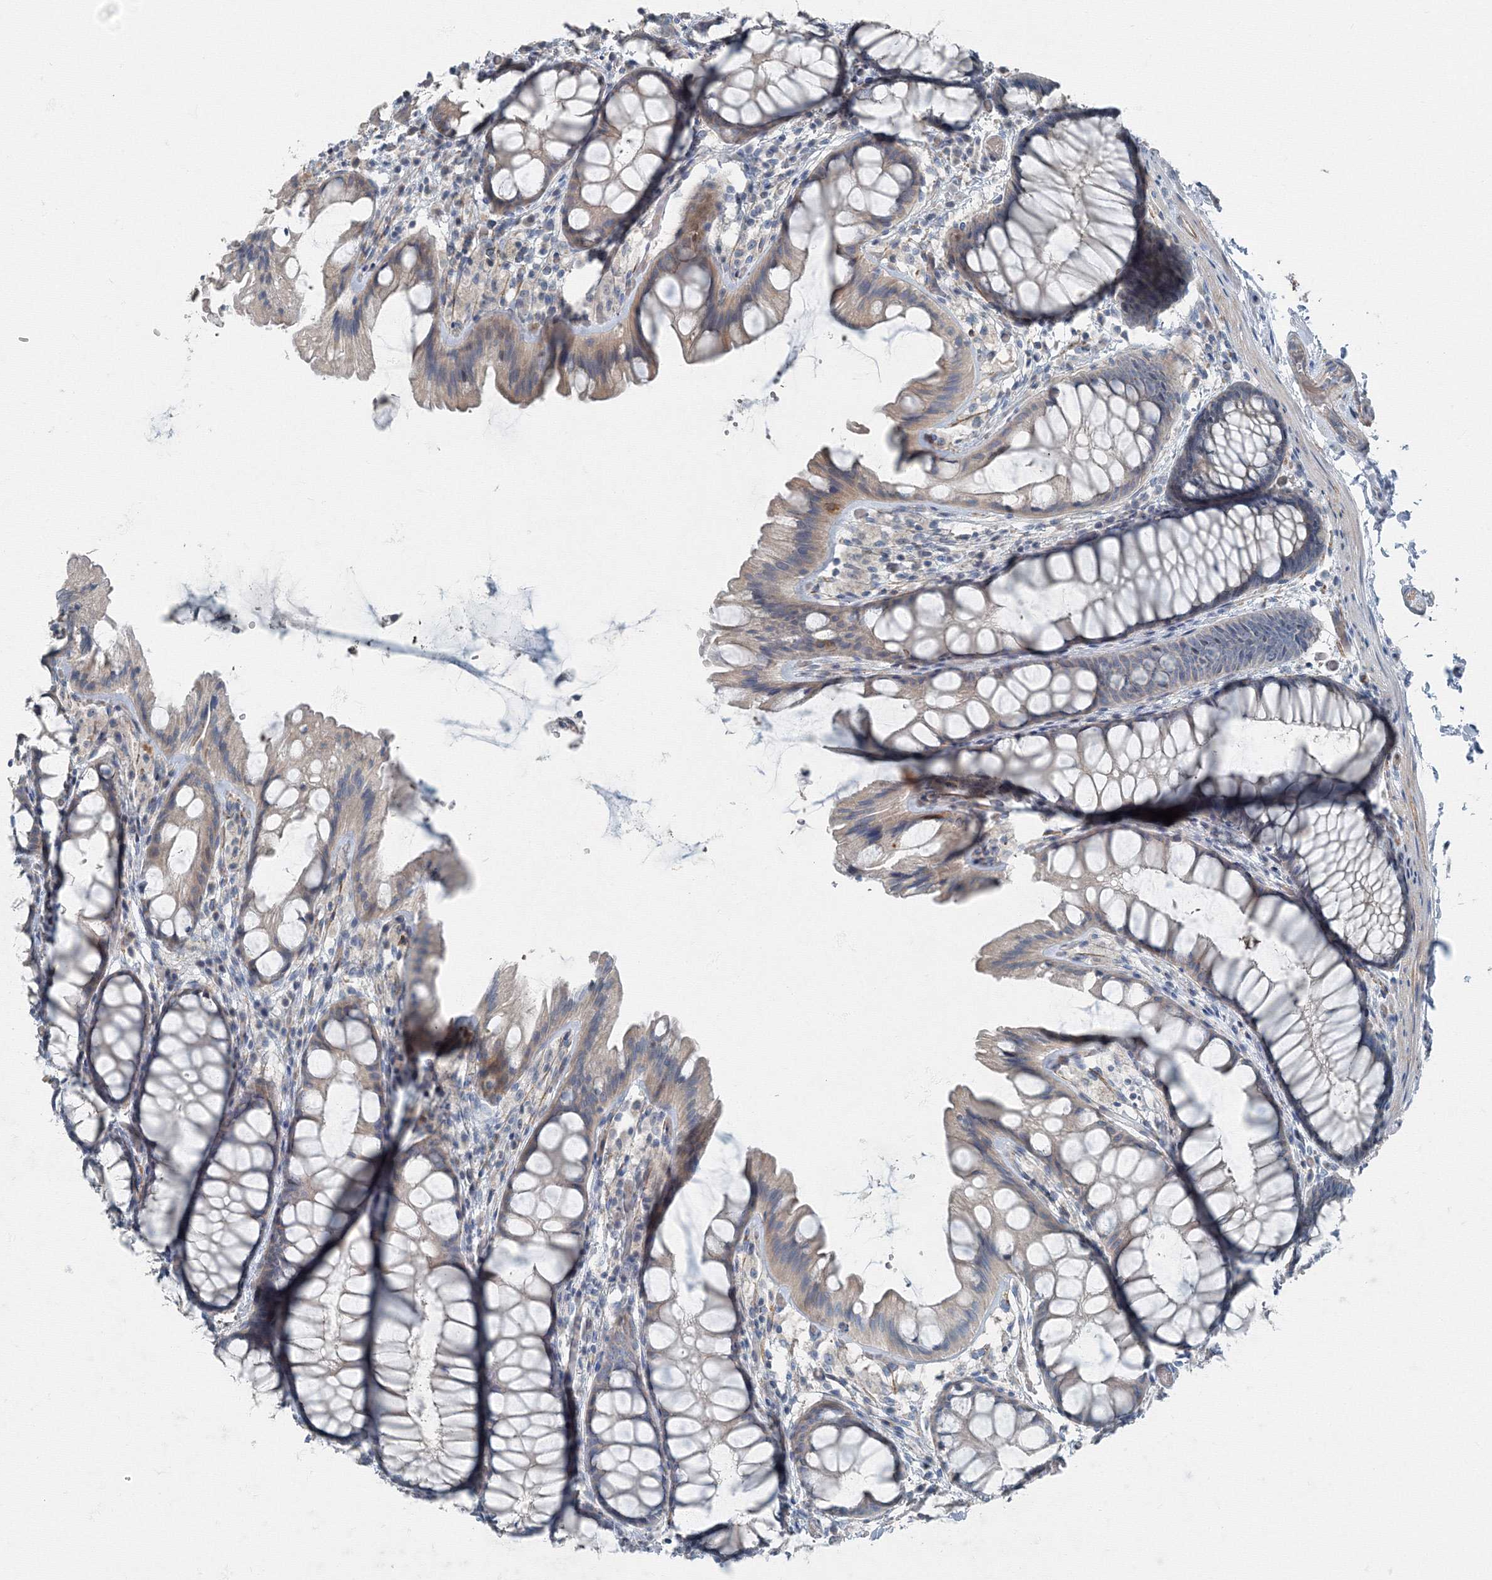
{"staining": {"intensity": "moderate", "quantity": "25%-75%", "location": "cytoplasmic/membranous"}, "tissue": "colon", "cell_type": "Endothelial cells", "image_type": "normal", "snomed": [{"axis": "morphology", "description": "Normal tissue, NOS"}, {"axis": "topography", "description": "Colon"}], "caption": "Human colon stained with a brown dye demonstrates moderate cytoplasmic/membranous positive expression in about 25%-75% of endothelial cells.", "gene": "AASDH", "patient": {"sex": "male", "age": 47}}